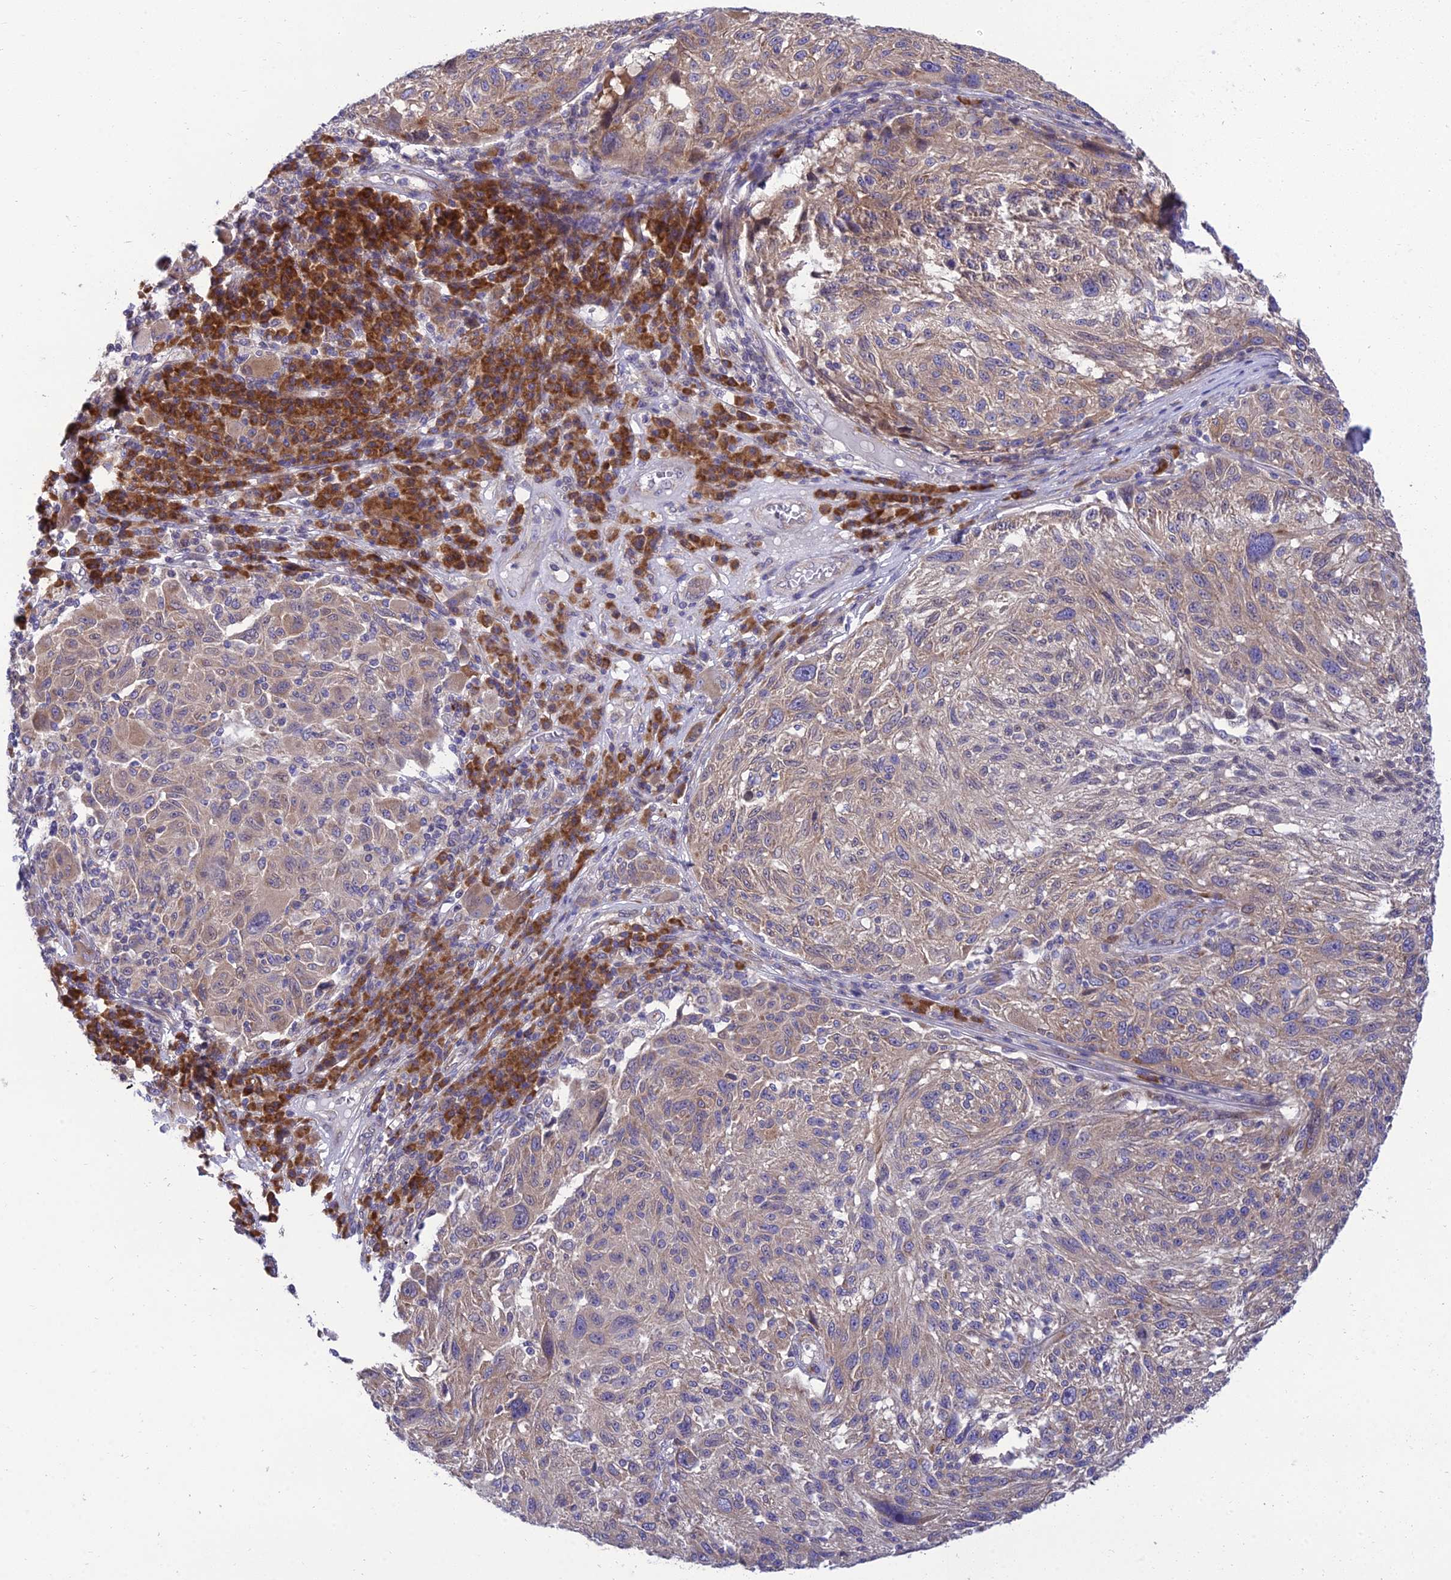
{"staining": {"intensity": "weak", "quantity": "25%-75%", "location": "cytoplasmic/membranous"}, "tissue": "melanoma", "cell_type": "Tumor cells", "image_type": "cancer", "snomed": [{"axis": "morphology", "description": "Malignant melanoma, NOS"}, {"axis": "topography", "description": "Skin"}], "caption": "Immunohistochemistry staining of malignant melanoma, which displays low levels of weak cytoplasmic/membranous staining in about 25%-75% of tumor cells indicating weak cytoplasmic/membranous protein expression. The staining was performed using DAB (3,3'-diaminobenzidine) (brown) for protein detection and nuclei were counterstained in hematoxylin (blue).", "gene": "CLCN7", "patient": {"sex": "male", "age": 53}}